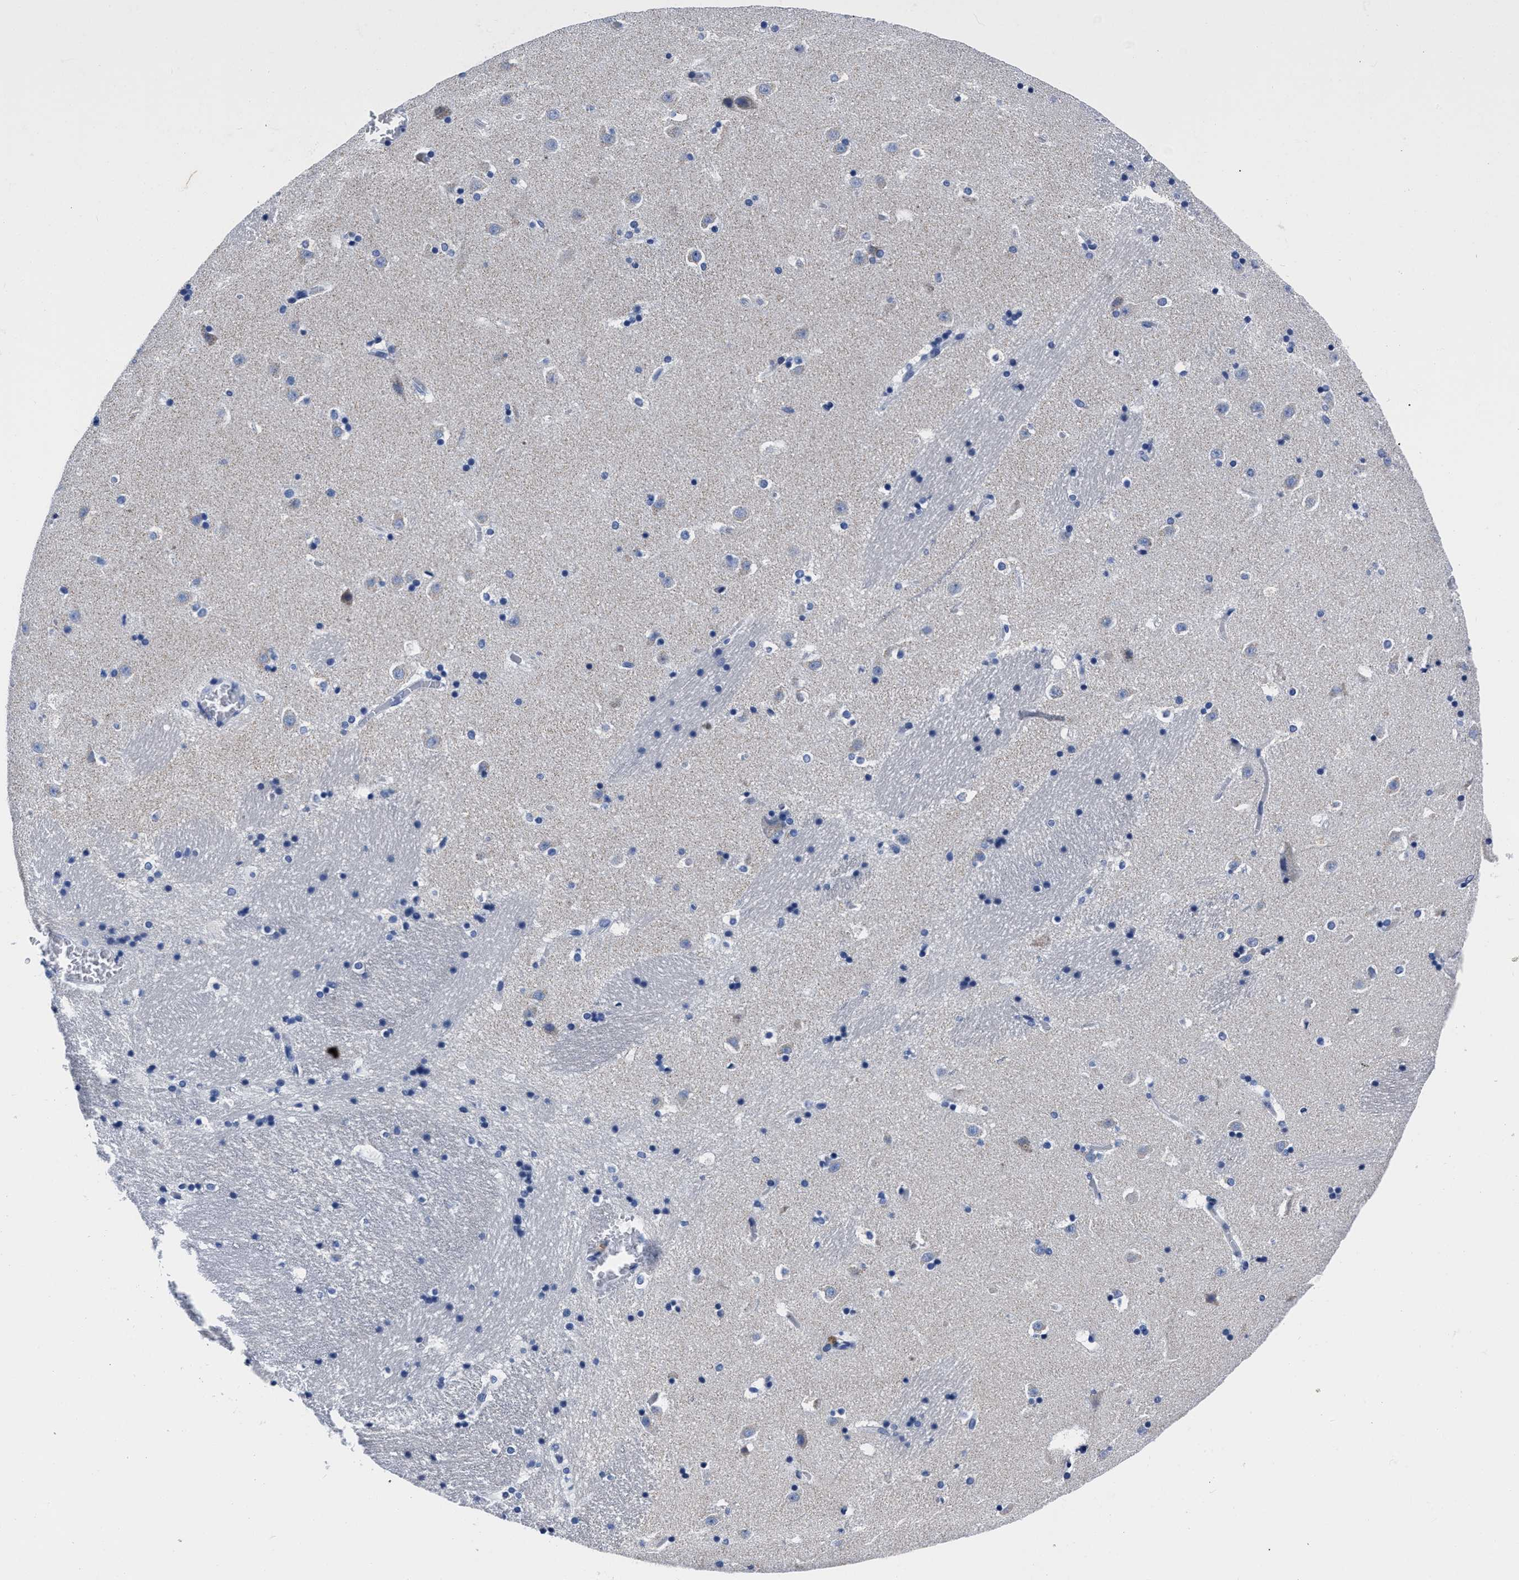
{"staining": {"intensity": "moderate", "quantity": "<25%", "location": "cytoplasmic/membranous"}, "tissue": "caudate", "cell_type": "Glial cells", "image_type": "normal", "snomed": [{"axis": "morphology", "description": "Normal tissue, NOS"}, {"axis": "topography", "description": "Lateral ventricle wall"}], "caption": "Benign caudate demonstrates moderate cytoplasmic/membranous positivity in approximately <25% of glial cells (brown staining indicates protein expression, while blue staining denotes nuclei)..", "gene": "MOV10L1", "patient": {"sex": "male", "age": 45}}